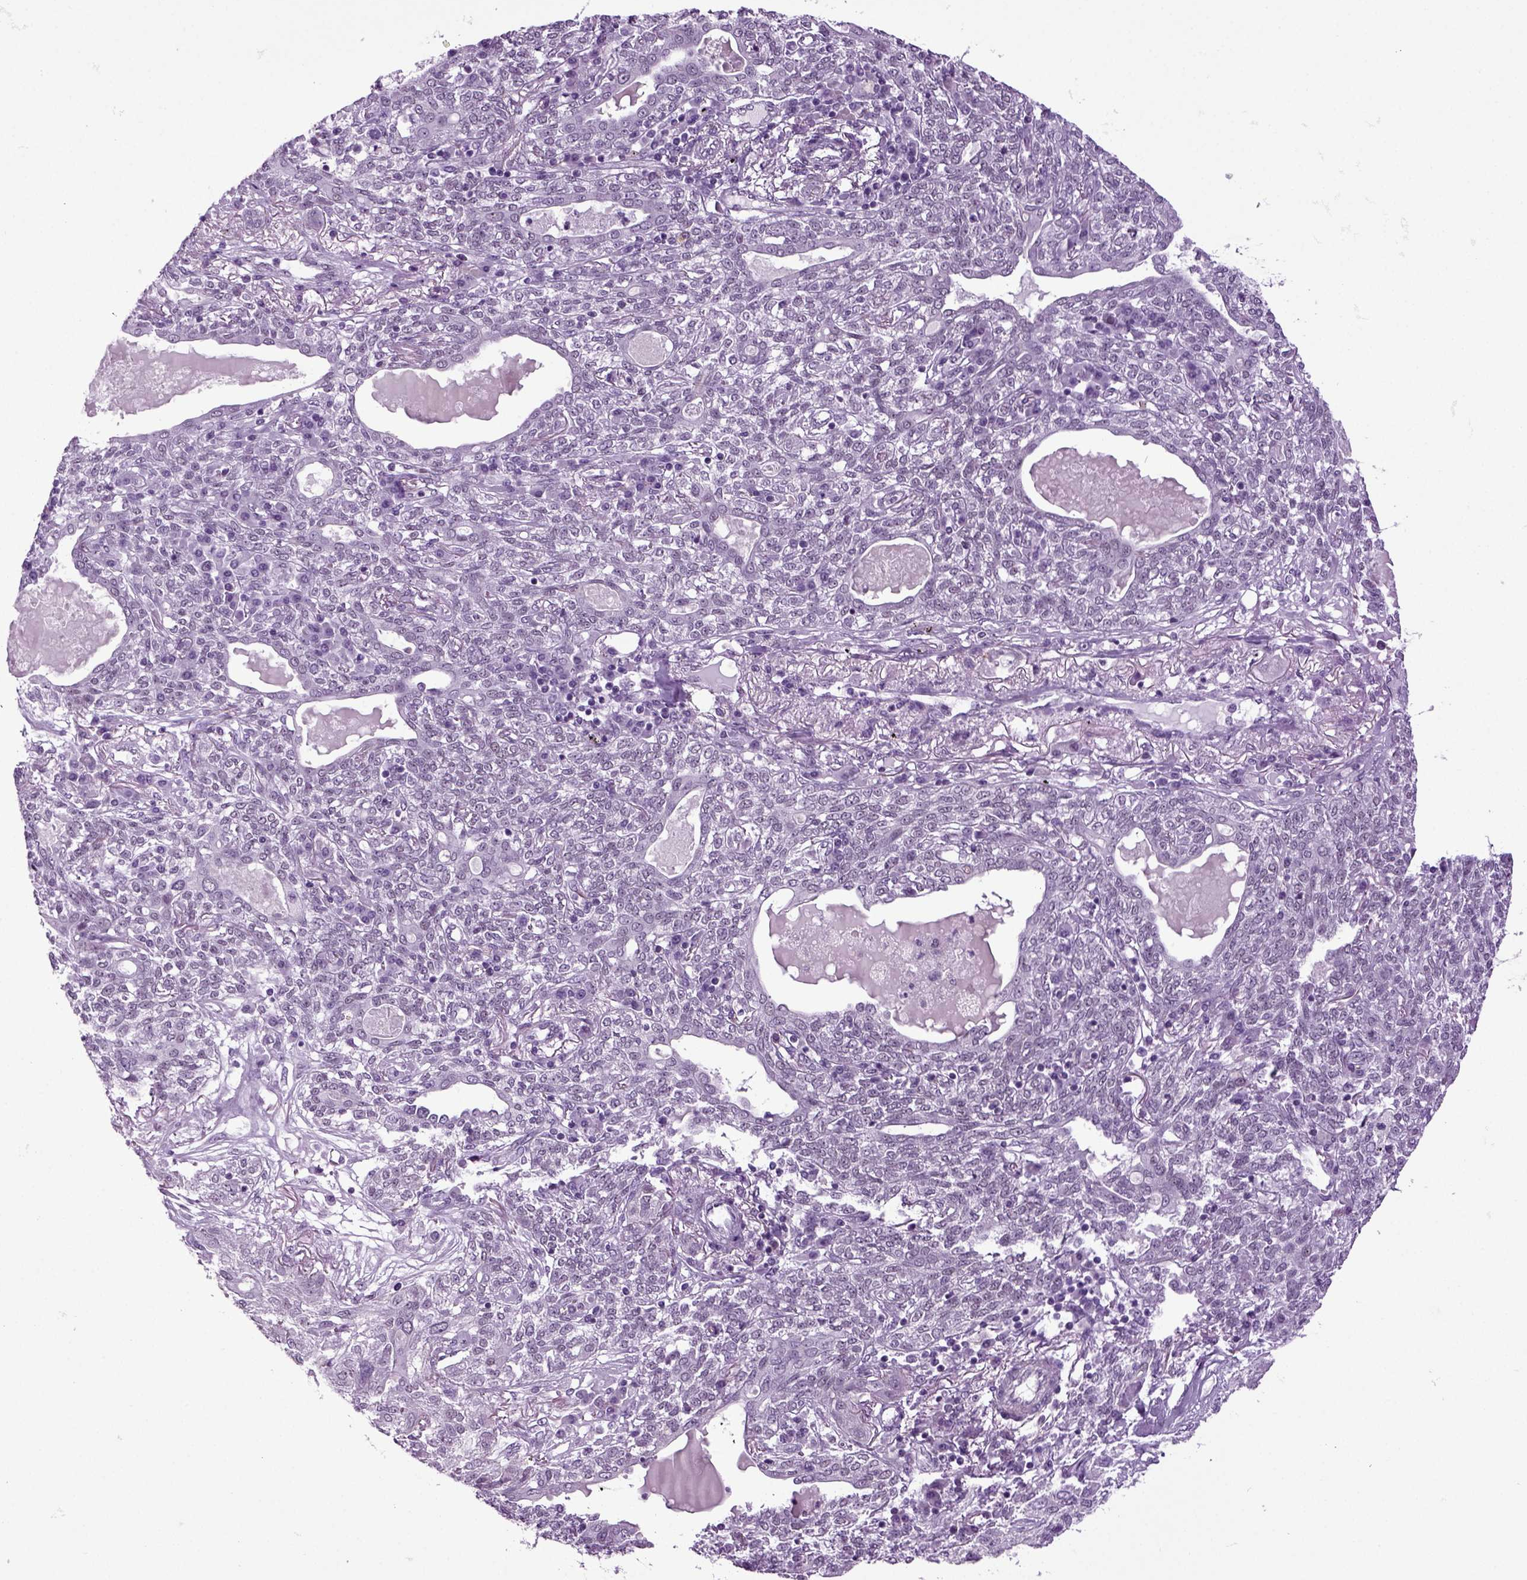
{"staining": {"intensity": "negative", "quantity": "none", "location": "none"}, "tissue": "lung cancer", "cell_type": "Tumor cells", "image_type": "cancer", "snomed": [{"axis": "morphology", "description": "Squamous cell carcinoma, NOS"}, {"axis": "topography", "description": "Lung"}], "caption": "A high-resolution micrograph shows immunohistochemistry (IHC) staining of squamous cell carcinoma (lung), which reveals no significant staining in tumor cells. The staining is performed using DAB brown chromogen with nuclei counter-stained in using hematoxylin.", "gene": "RFX3", "patient": {"sex": "female", "age": 70}}